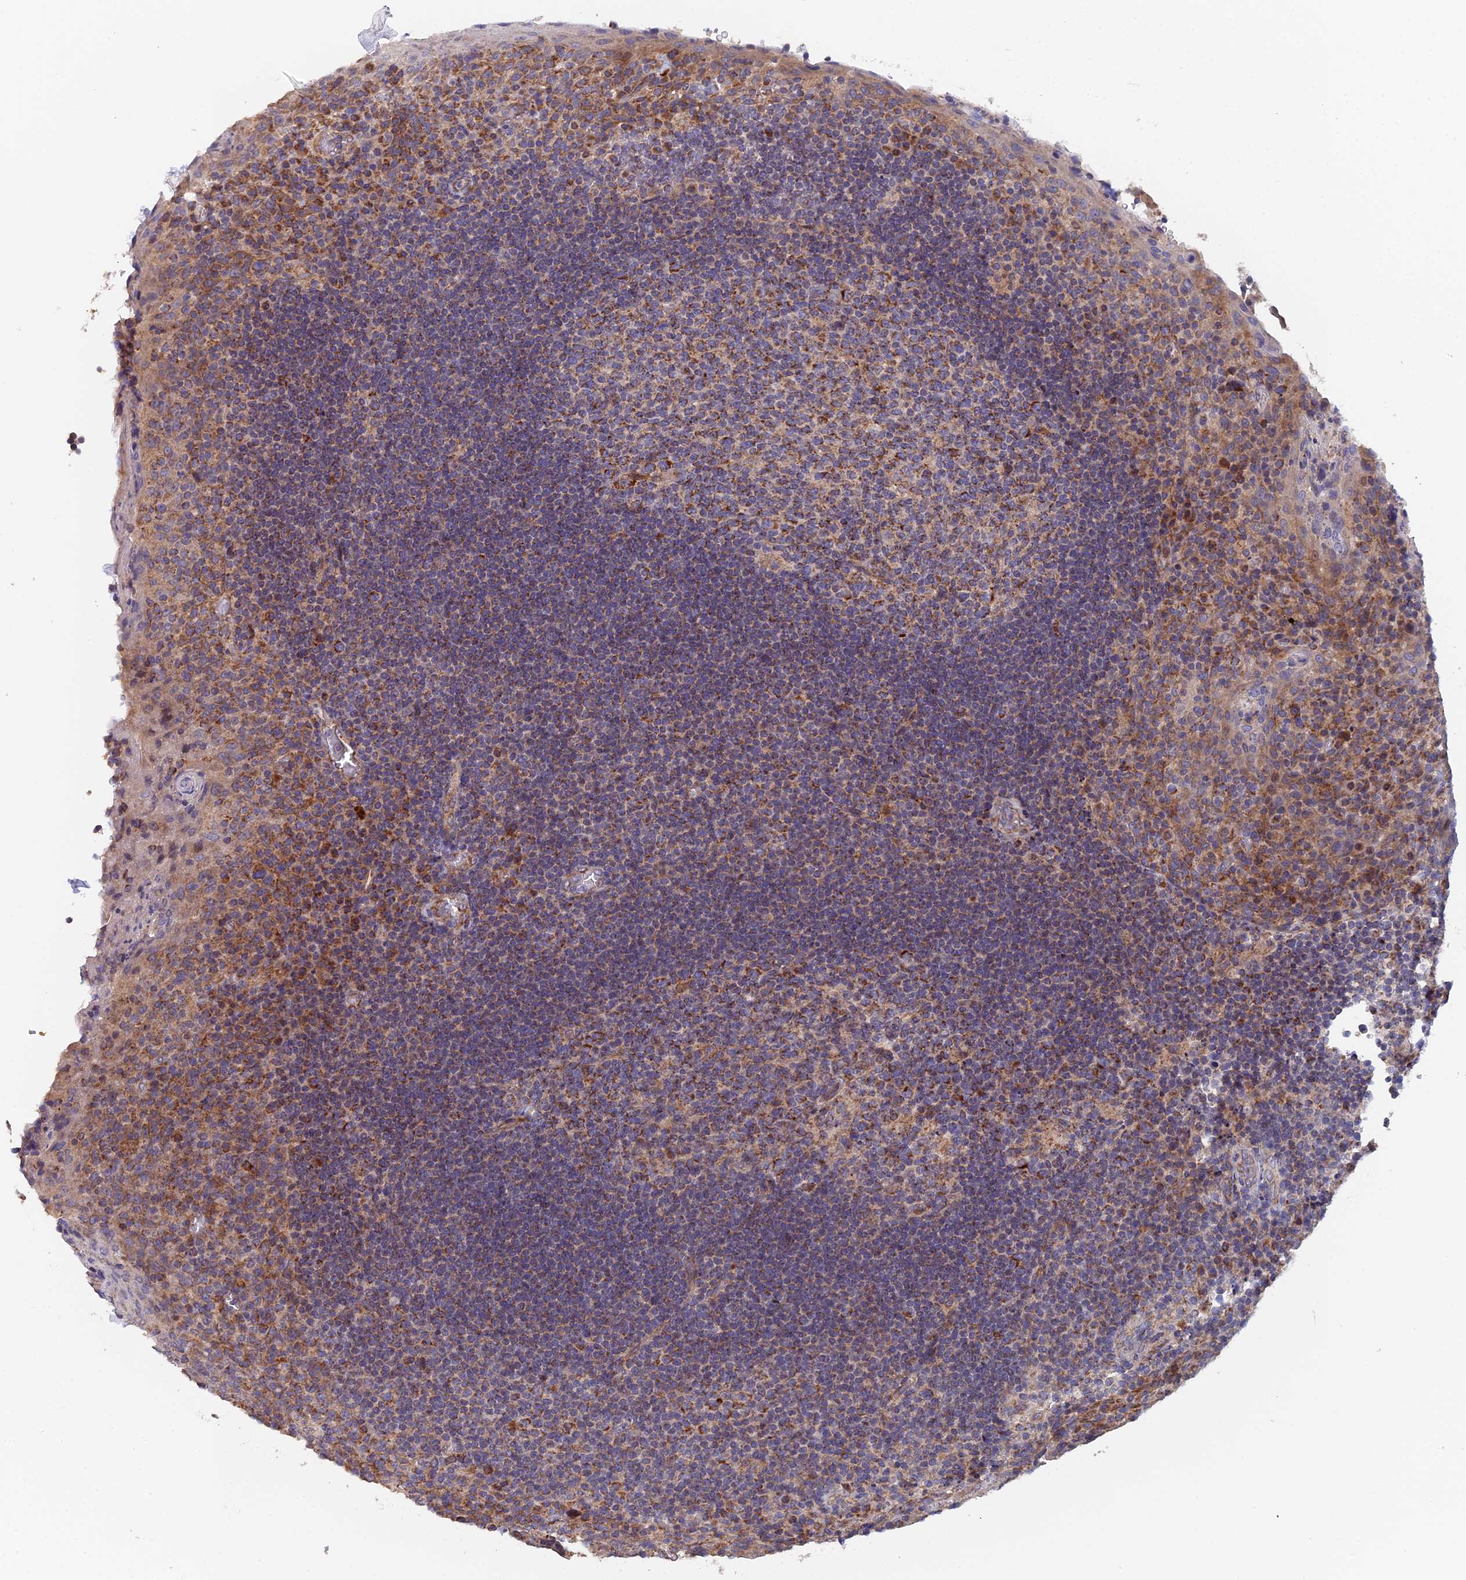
{"staining": {"intensity": "moderate", "quantity": ">75%", "location": "cytoplasmic/membranous"}, "tissue": "tonsil", "cell_type": "Germinal center cells", "image_type": "normal", "snomed": [{"axis": "morphology", "description": "Normal tissue, NOS"}, {"axis": "topography", "description": "Tonsil"}], "caption": "Moderate cytoplasmic/membranous staining for a protein is appreciated in approximately >75% of germinal center cells of normal tonsil using immunohistochemistry.", "gene": "ECSIT", "patient": {"sex": "male", "age": 17}}